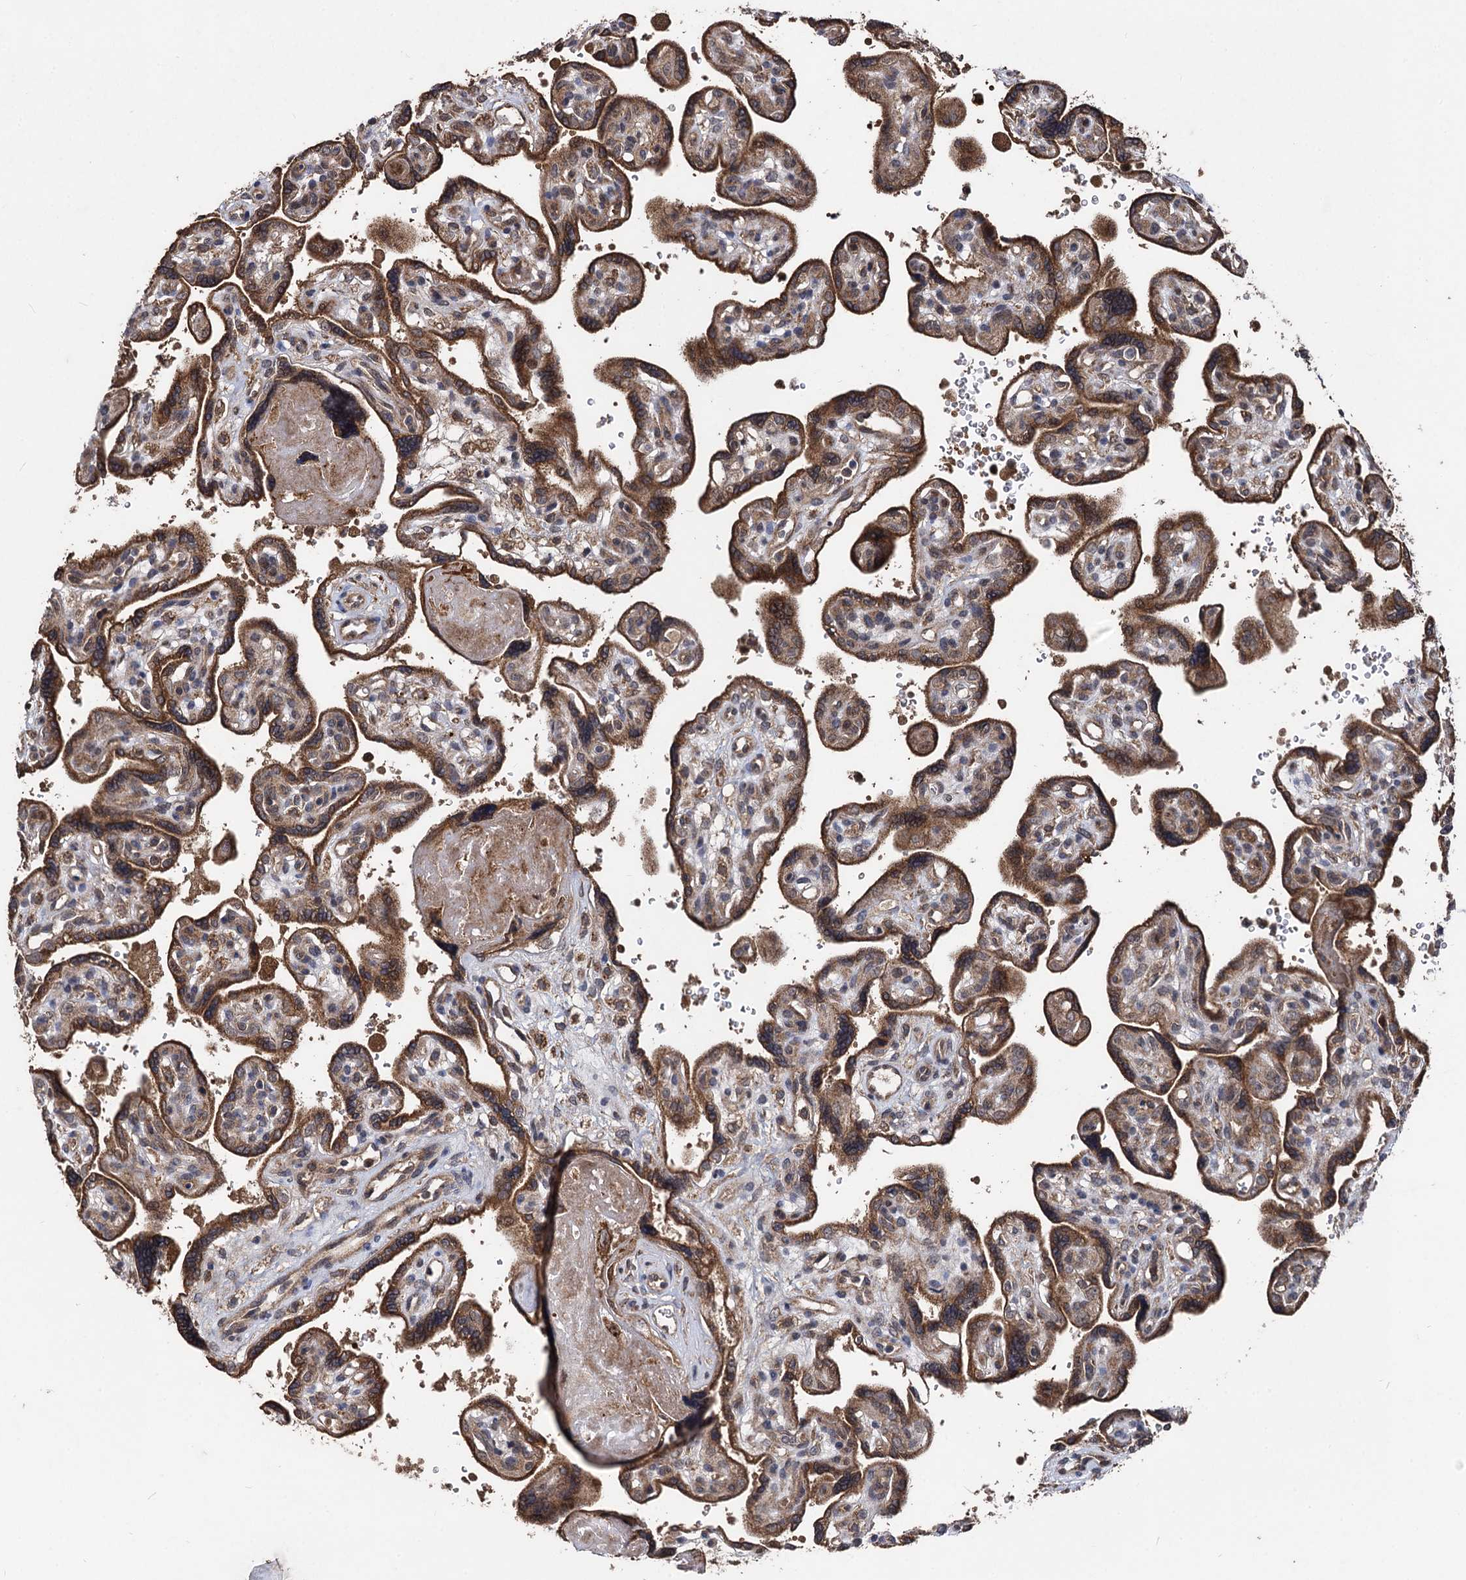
{"staining": {"intensity": "moderate", "quantity": ">75%", "location": "cytoplasmic/membranous"}, "tissue": "placenta", "cell_type": "Trophoblastic cells", "image_type": "normal", "snomed": [{"axis": "morphology", "description": "Normal tissue, NOS"}, {"axis": "topography", "description": "Placenta"}], "caption": "IHC micrograph of unremarkable placenta: human placenta stained using IHC exhibits medium levels of moderate protein expression localized specifically in the cytoplasmic/membranous of trophoblastic cells, appearing as a cytoplasmic/membranous brown color.", "gene": "BCL2L2", "patient": {"sex": "female", "age": 39}}